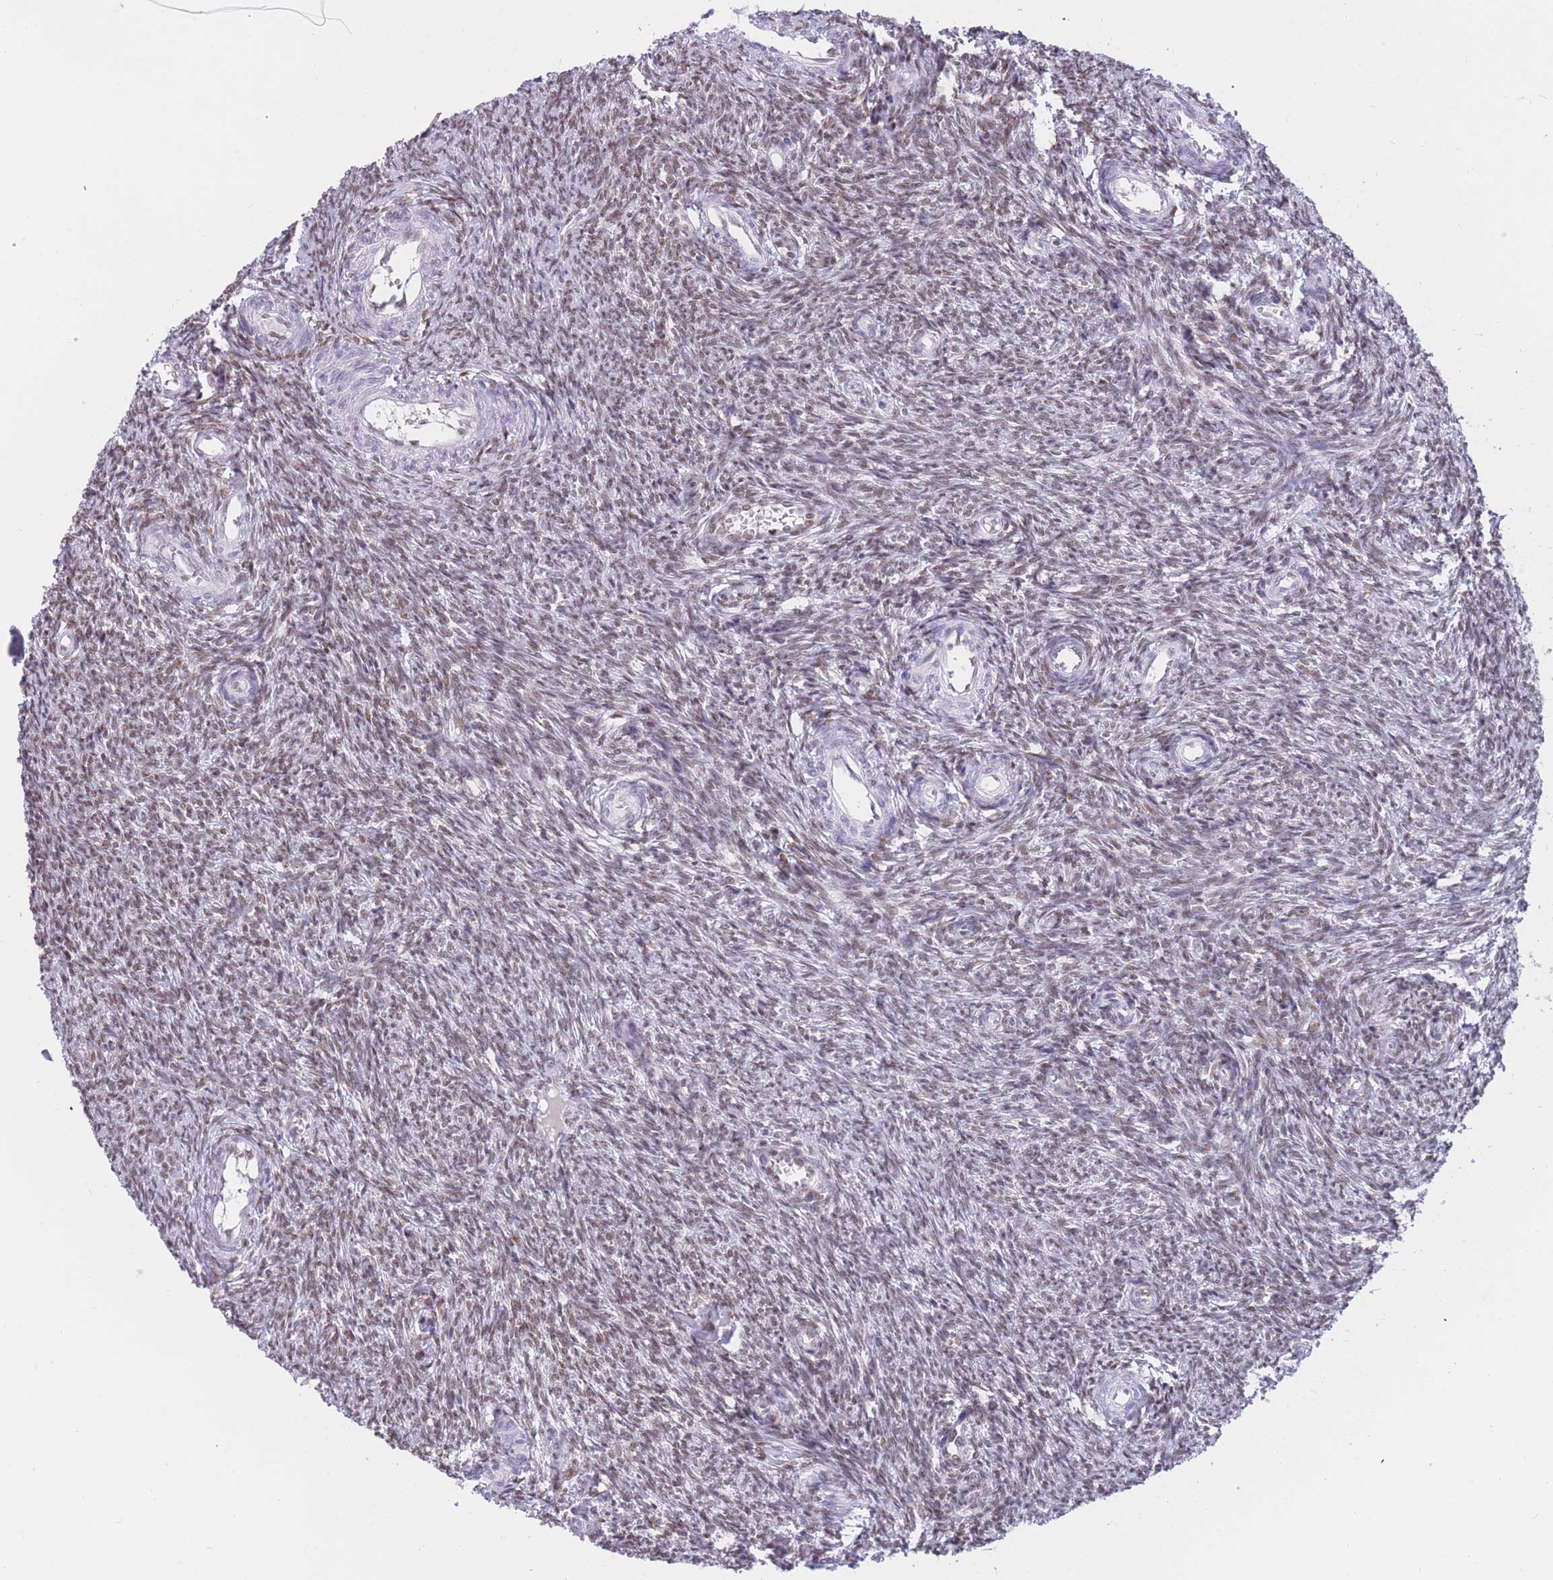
{"staining": {"intensity": "weak", "quantity": ">75%", "location": "nuclear"}, "tissue": "ovary", "cell_type": "Ovarian stroma cells", "image_type": "normal", "snomed": [{"axis": "morphology", "description": "Normal tissue, NOS"}, {"axis": "topography", "description": "Ovary"}], "caption": "Protein analysis of benign ovary shows weak nuclear staining in approximately >75% of ovarian stroma cells. (IHC, brightfield microscopy, high magnification).", "gene": "HMGN1", "patient": {"sex": "female", "age": 44}}